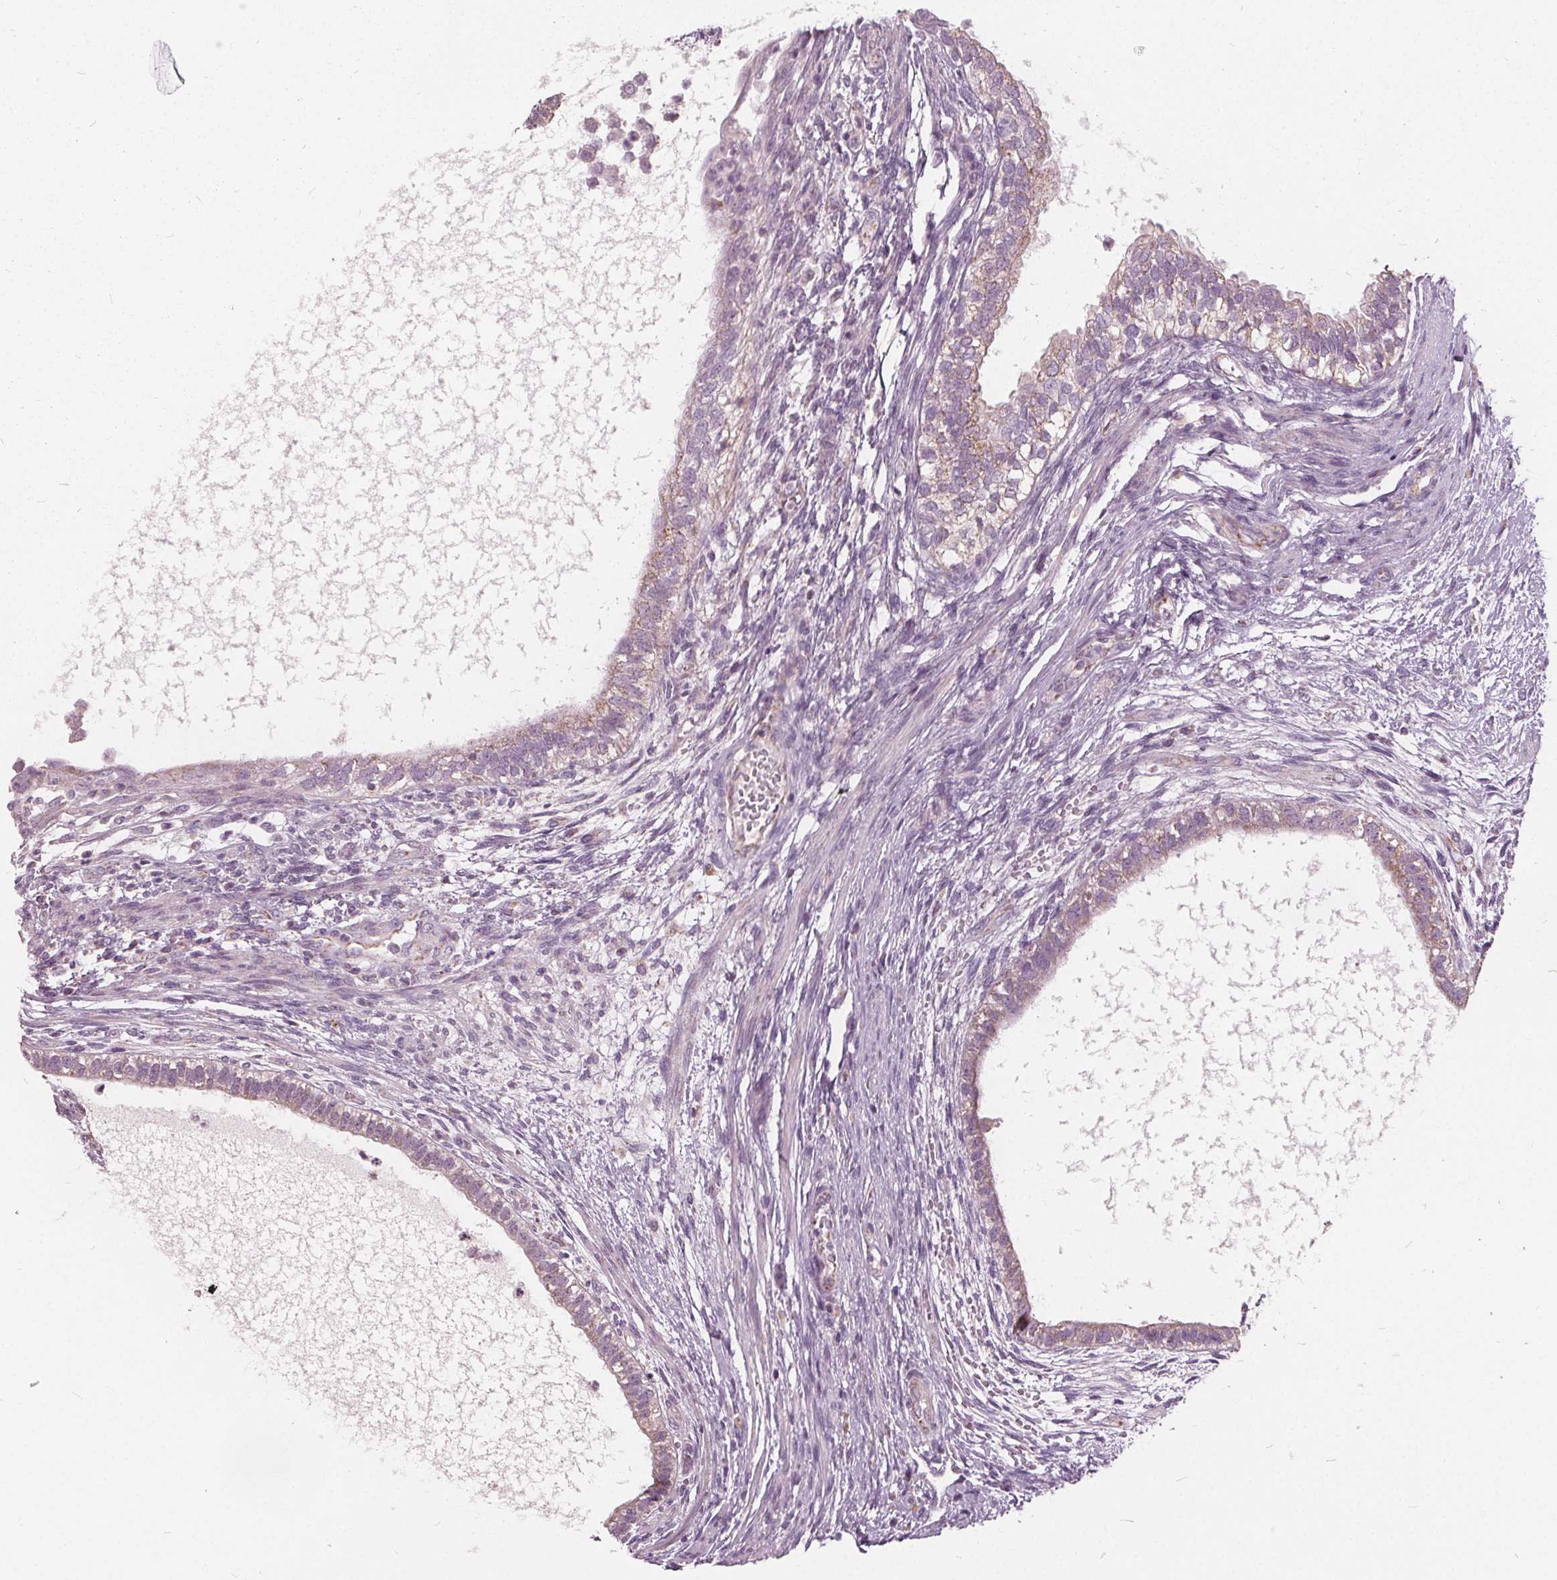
{"staining": {"intensity": "weak", "quantity": ">75%", "location": "cytoplasmic/membranous"}, "tissue": "testis cancer", "cell_type": "Tumor cells", "image_type": "cancer", "snomed": [{"axis": "morphology", "description": "Carcinoma, Embryonal, NOS"}, {"axis": "topography", "description": "Testis"}], "caption": "An image of testis embryonal carcinoma stained for a protein shows weak cytoplasmic/membranous brown staining in tumor cells.", "gene": "ECI2", "patient": {"sex": "male", "age": 26}}